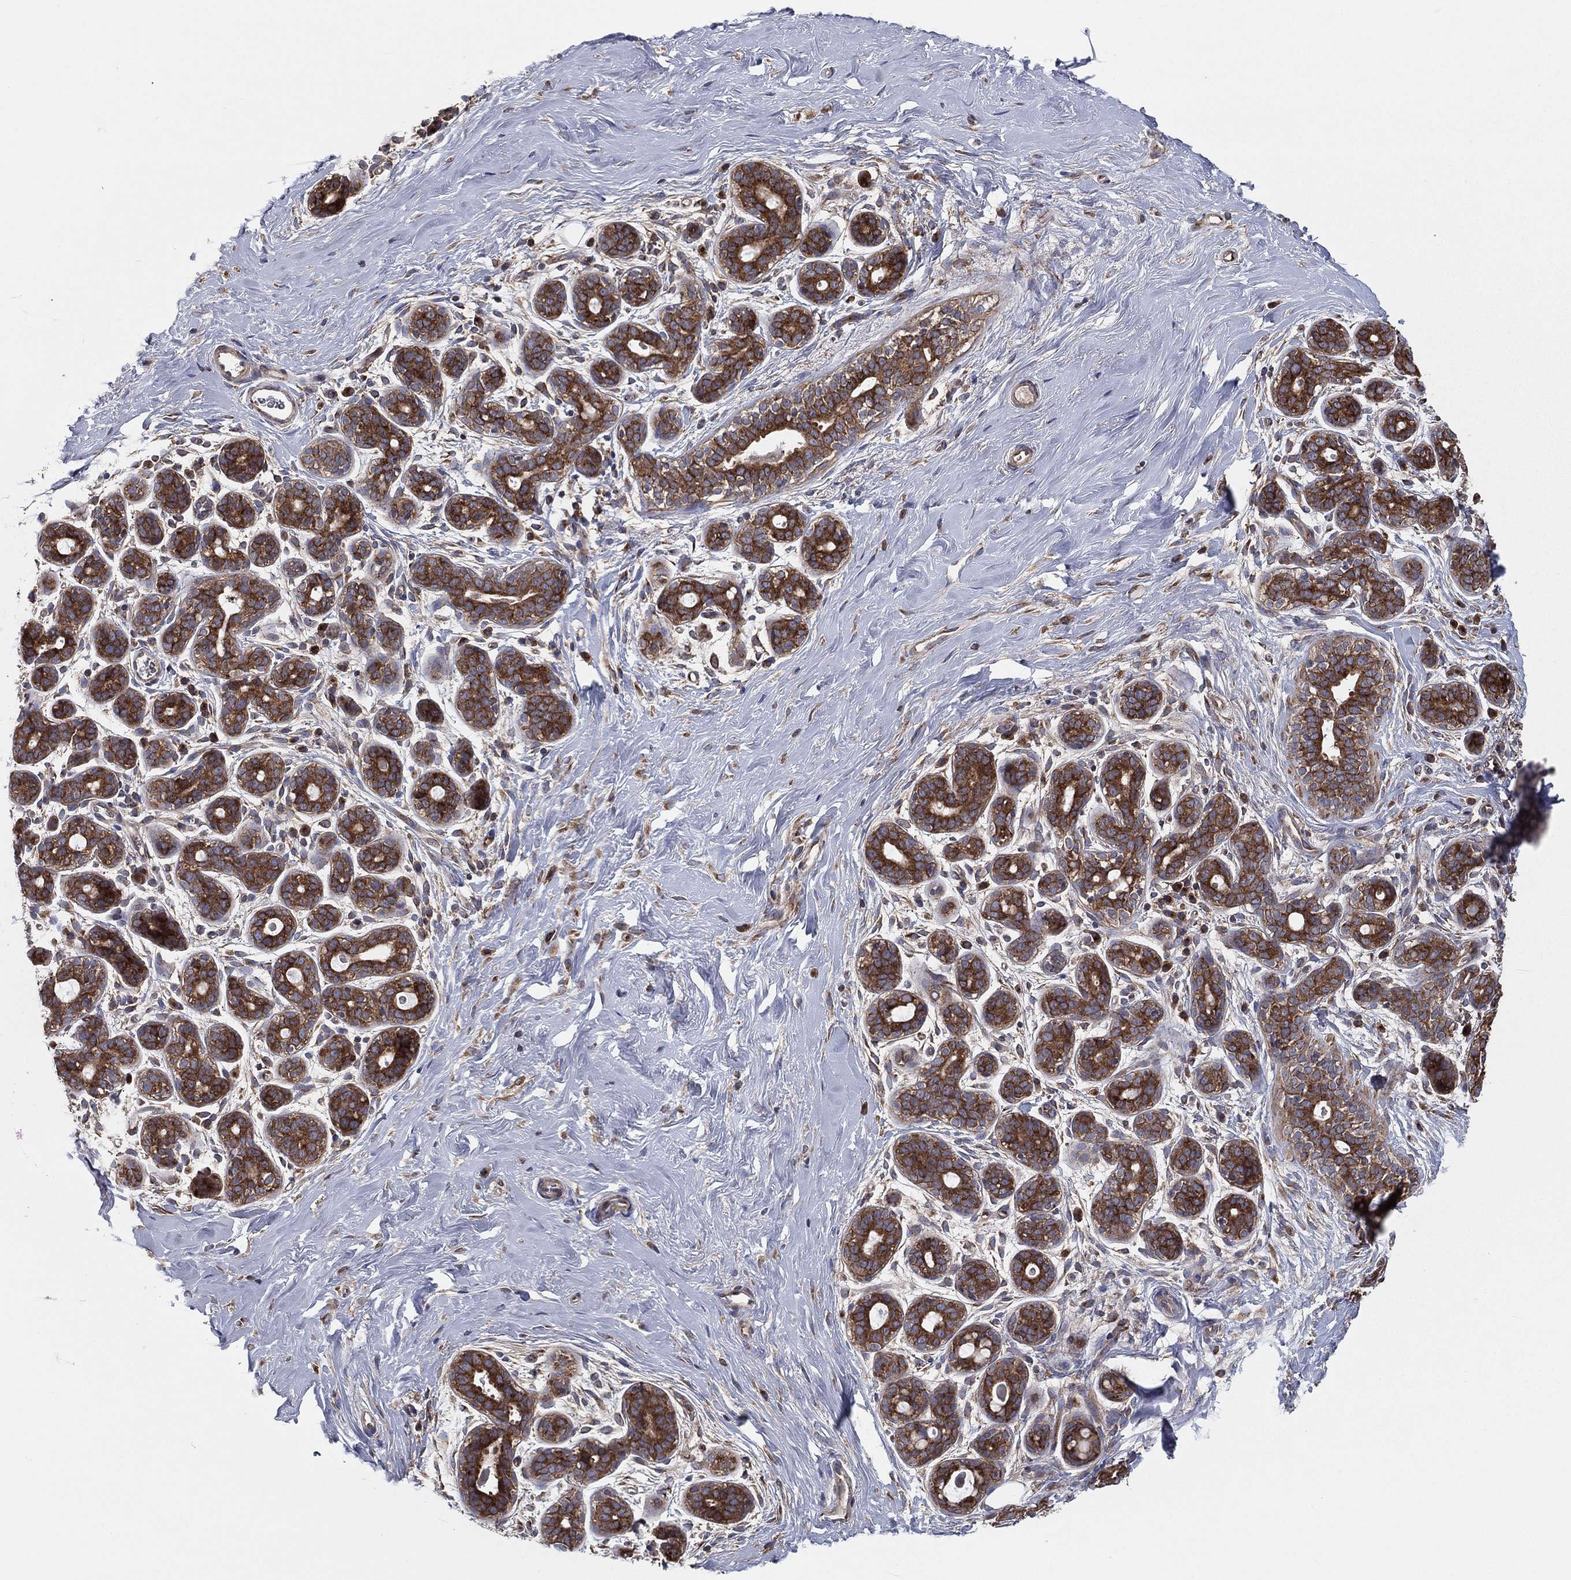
{"staining": {"intensity": "negative", "quantity": "none", "location": "none"}, "tissue": "breast", "cell_type": "Adipocytes", "image_type": "normal", "snomed": [{"axis": "morphology", "description": "Normal tissue, NOS"}, {"axis": "topography", "description": "Breast"}], "caption": "Normal breast was stained to show a protein in brown. There is no significant positivity in adipocytes. Brightfield microscopy of immunohistochemistry stained with DAB (brown) and hematoxylin (blue), captured at high magnification.", "gene": "EIF2B5", "patient": {"sex": "female", "age": 43}}